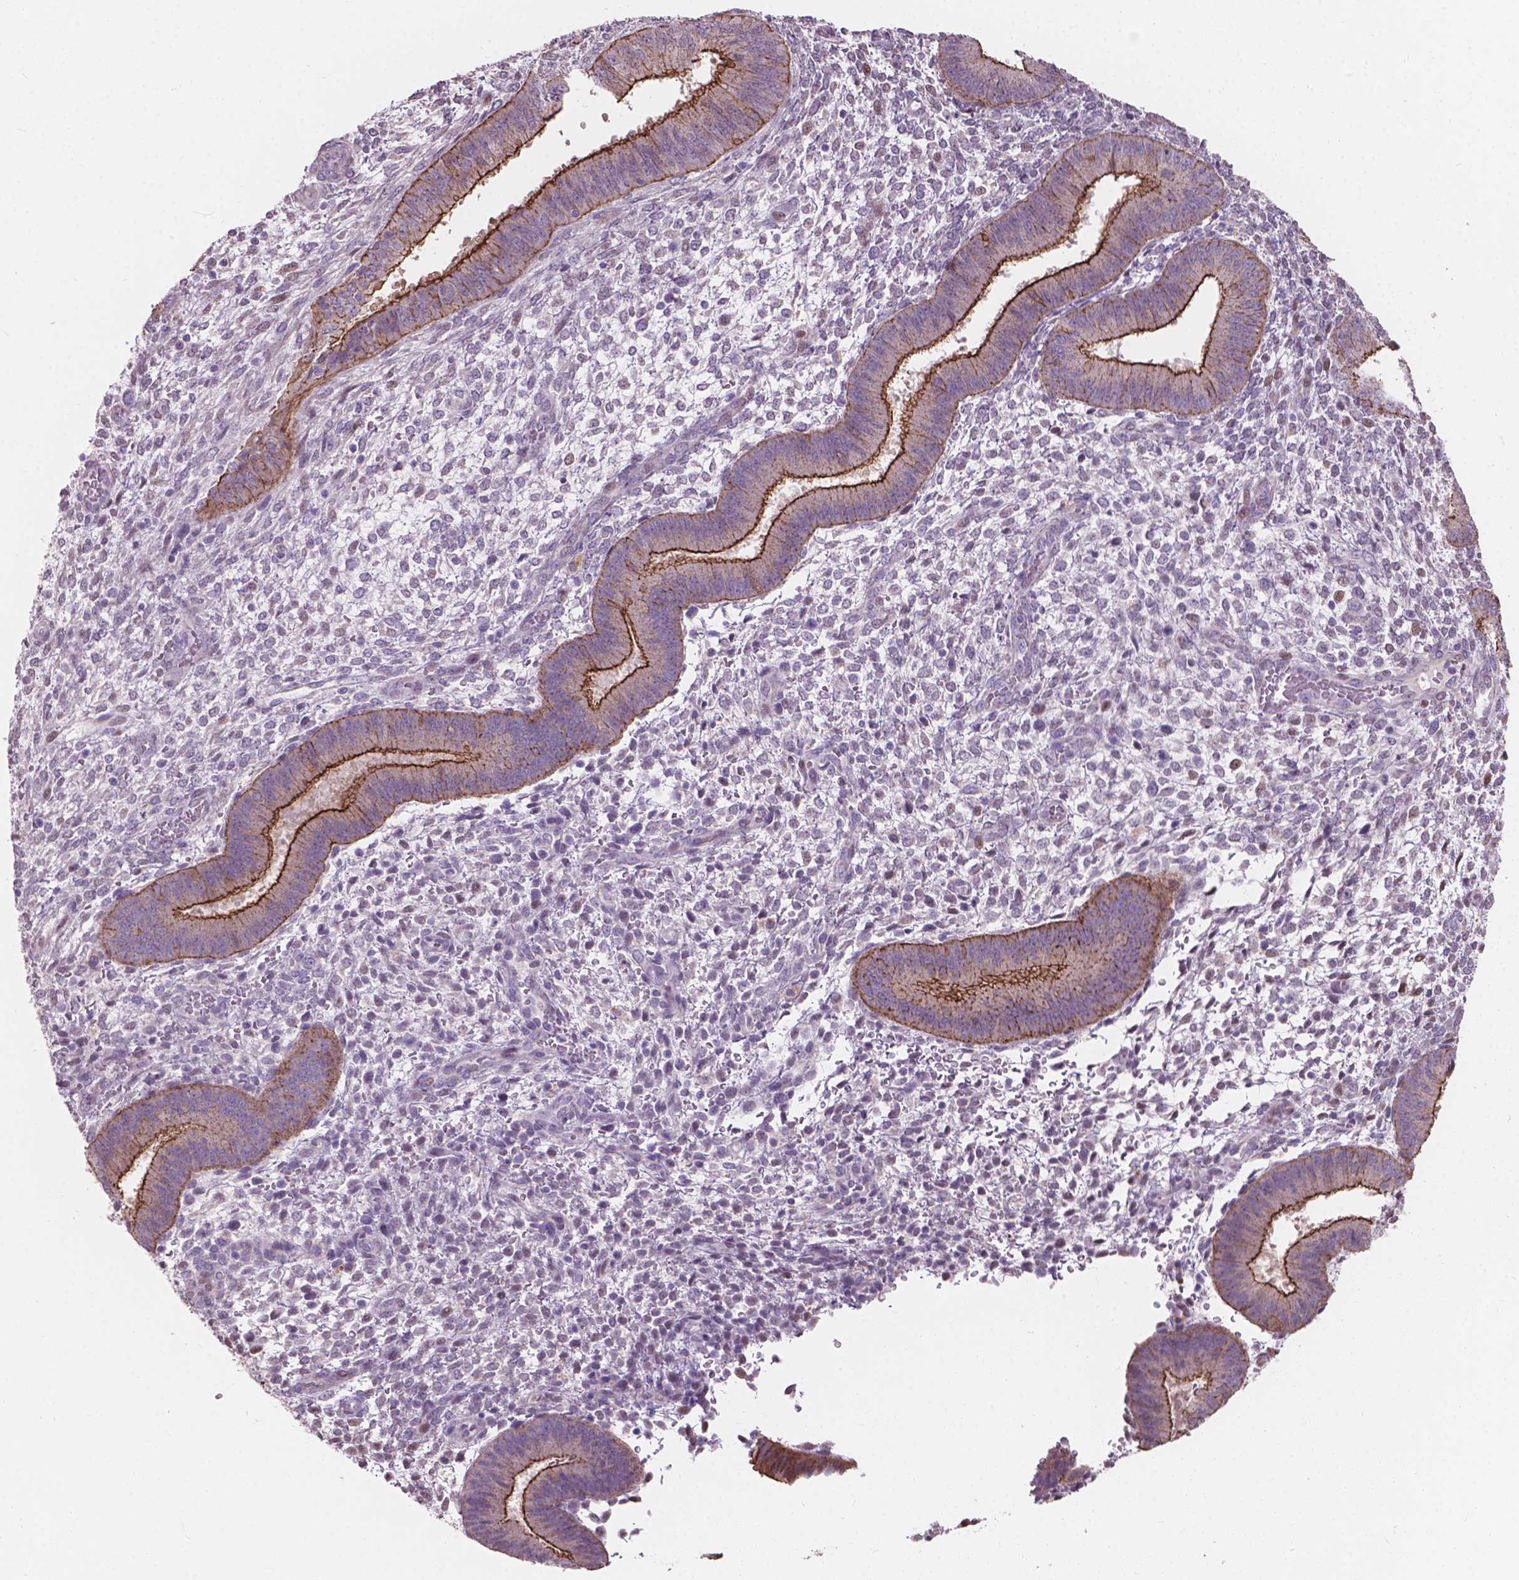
{"staining": {"intensity": "negative", "quantity": "none", "location": "none"}, "tissue": "endometrium", "cell_type": "Cells in endometrial stroma", "image_type": "normal", "snomed": [{"axis": "morphology", "description": "Normal tissue, NOS"}, {"axis": "topography", "description": "Endometrium"}], "caption": "This is a micrograph of immunohistochemistry (IHC) staining of normal endometrium, which shows no staining in cells in endometrial stroma. The staining was performed using DAB to visualize the protein expression in brown, while the nuclei were stained in blue with hematoxylin (Magnification: 20x).", "gene": "MYH14", "patient": {"sex": "female", "age": 39}}